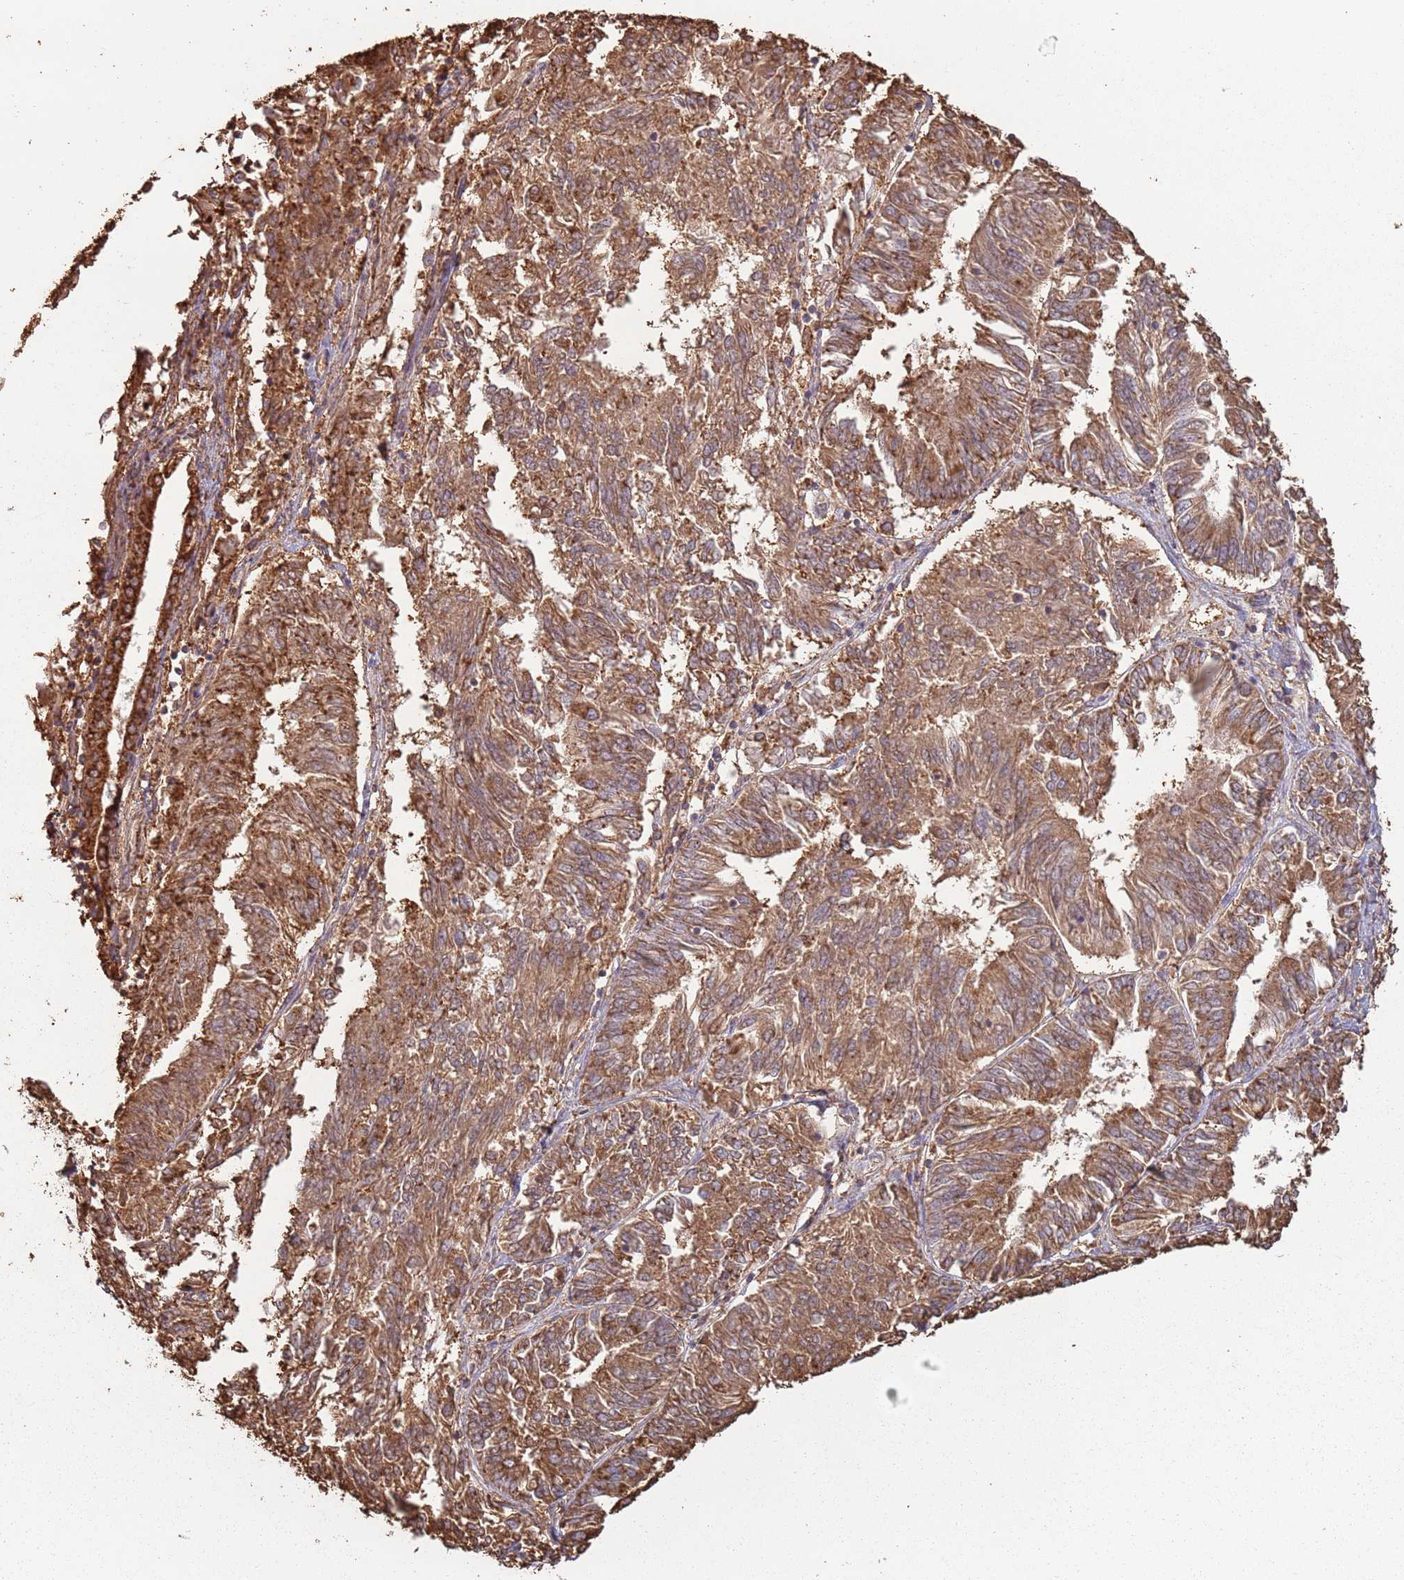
{"staining": {"intensity": "moderate", "quantity": ">75%", "location": "cytoplasmic/membranous"}, "tissue": "endometrial cancer", "cell_type": "Tumor cells", "image_type": "cancer", "snomed": [{"axis": "morphology", "description": "Adenocarcinoma, NOS"}, {"axis": "topography", "description": "Endometrium"}], "caption": "Endometrial cancer tissue displays moderate cytoplasmic/membranous expression in approximately >75% of tumor cells", "gene": "ATOSB", "patient": {"sex": "female", "age": 58}}